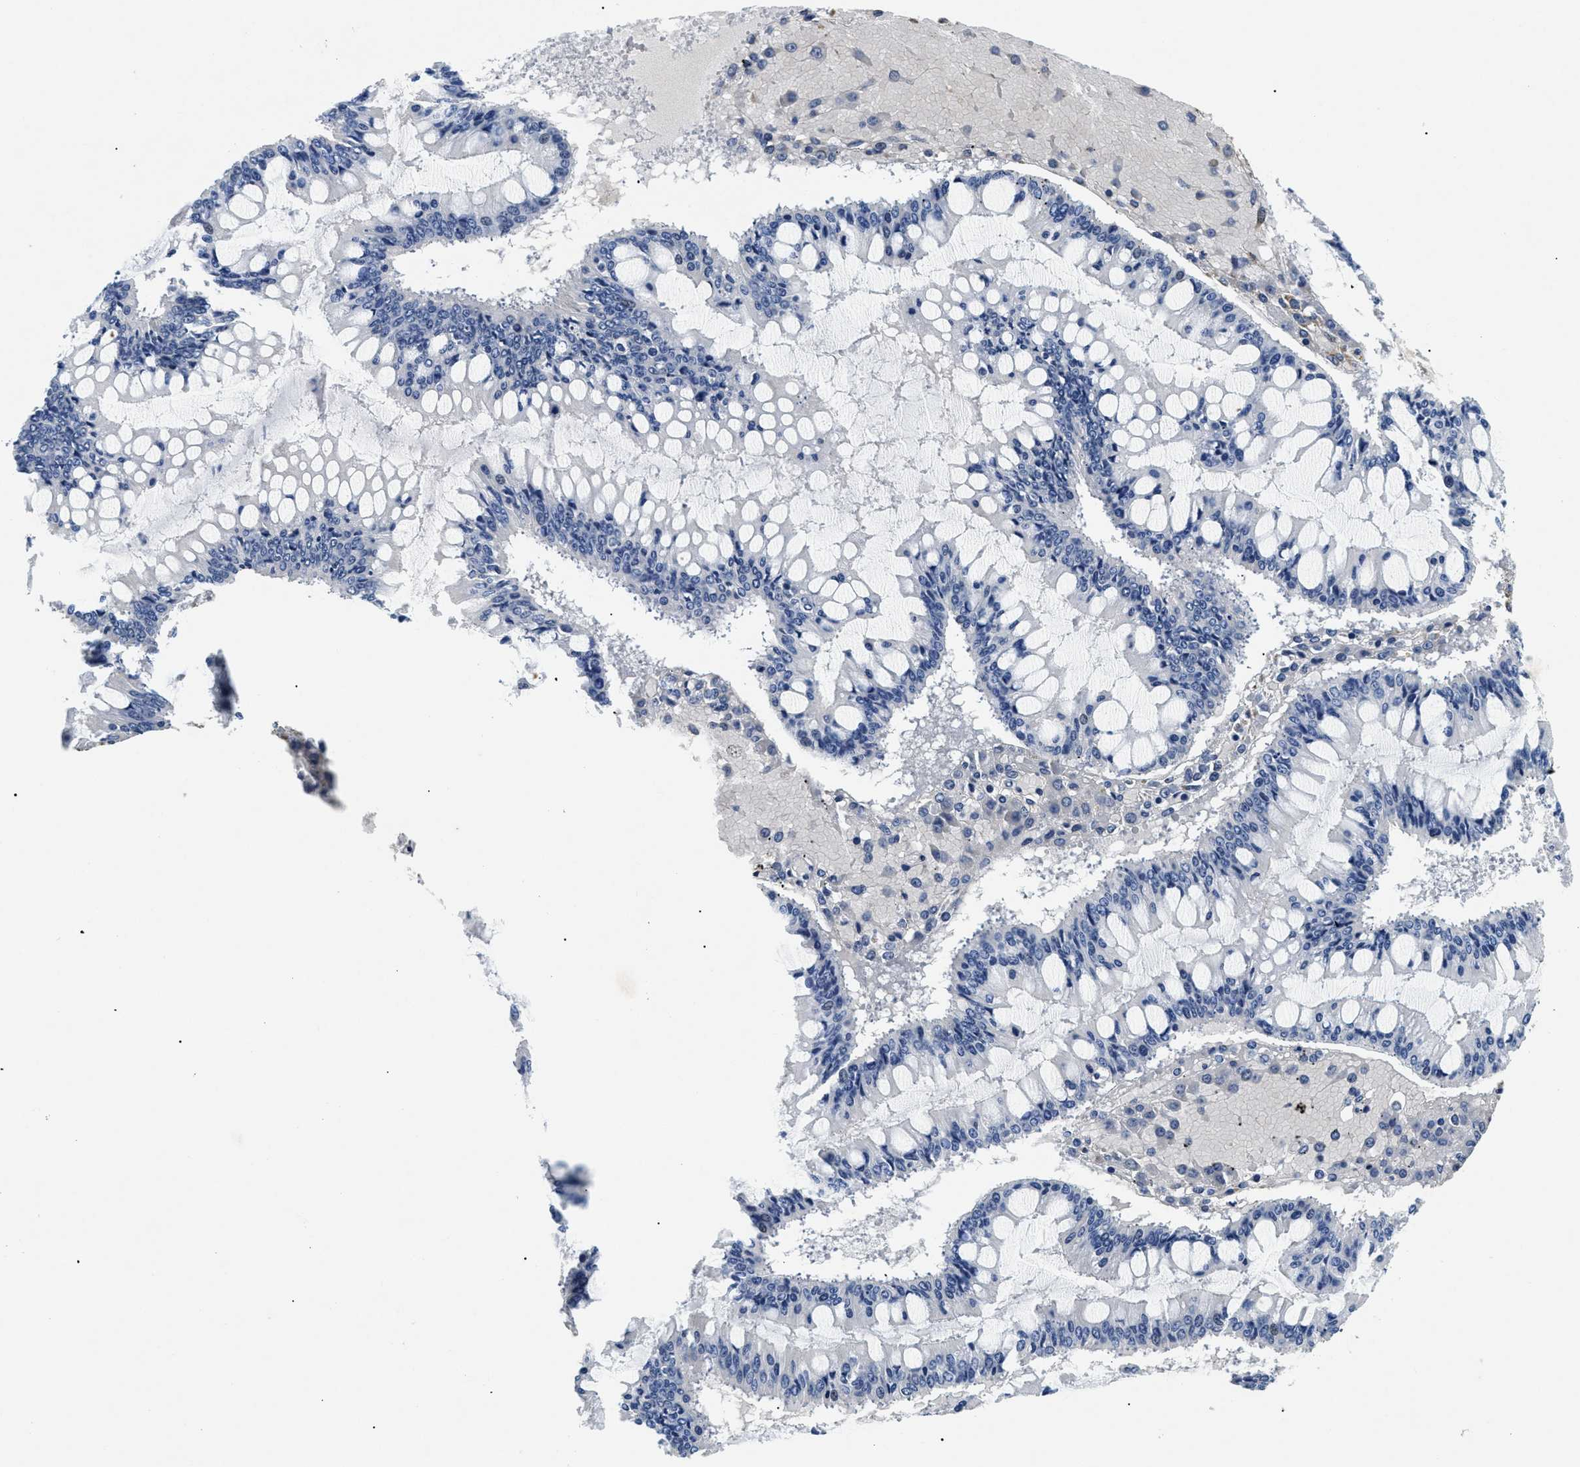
{"staining": {"intensity": "negative", "quantity": "none", "location": "none"}, "tissue": "ovarian cancer", "cell_type": "Tumor cells", "image_type": "cancer", "snomed": [{"axis": "morphology", "description": "Cystadenocarcinoma, mucinous, NOS"}, {"axis": "topography", "description": "Ovary"}], "caption": "Immunohistochemistry image of ovarian cancer stained for a protein (brown), which reveals no expression in tumor cells.", "gene": "LAMA3", "patient": {"sex": "female", "age": 73}}